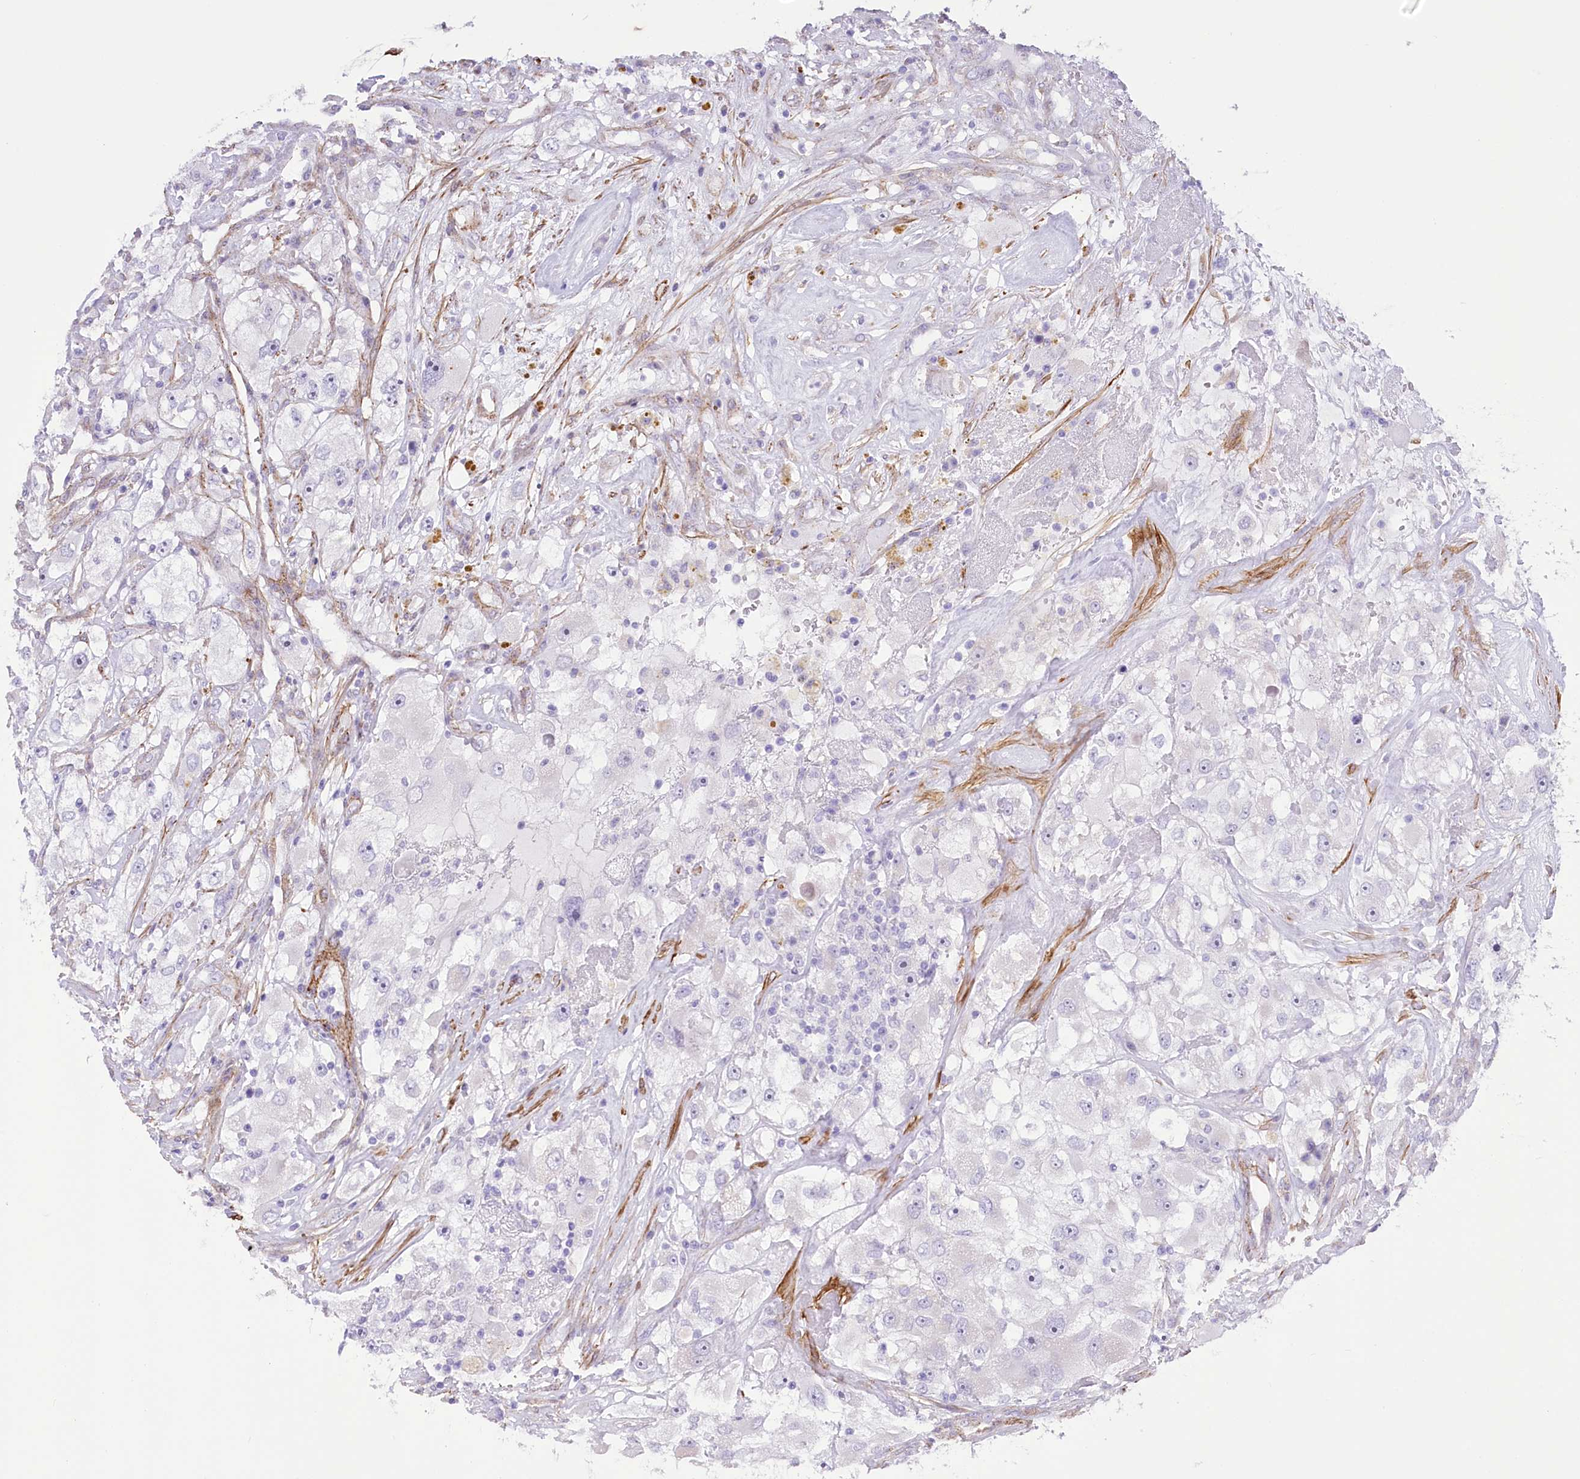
{"staining": {"intensity": "negative", "quantity": "none", "location": "none"}, "tissue": "renal cancer", "cell_type": "Tumor cells", "image_type": "cancer", "snomed": [{"axis": "morphology", "description": "Adenocarcinoma, NOS"}, {"axis": "topography", "description": "Kidney"}], "caption": "There is no significant expression in tumor cells of renal adenocarcinoma.", "gene": "SYNPO2", "patient": {"sex": "female", "age": 52}}